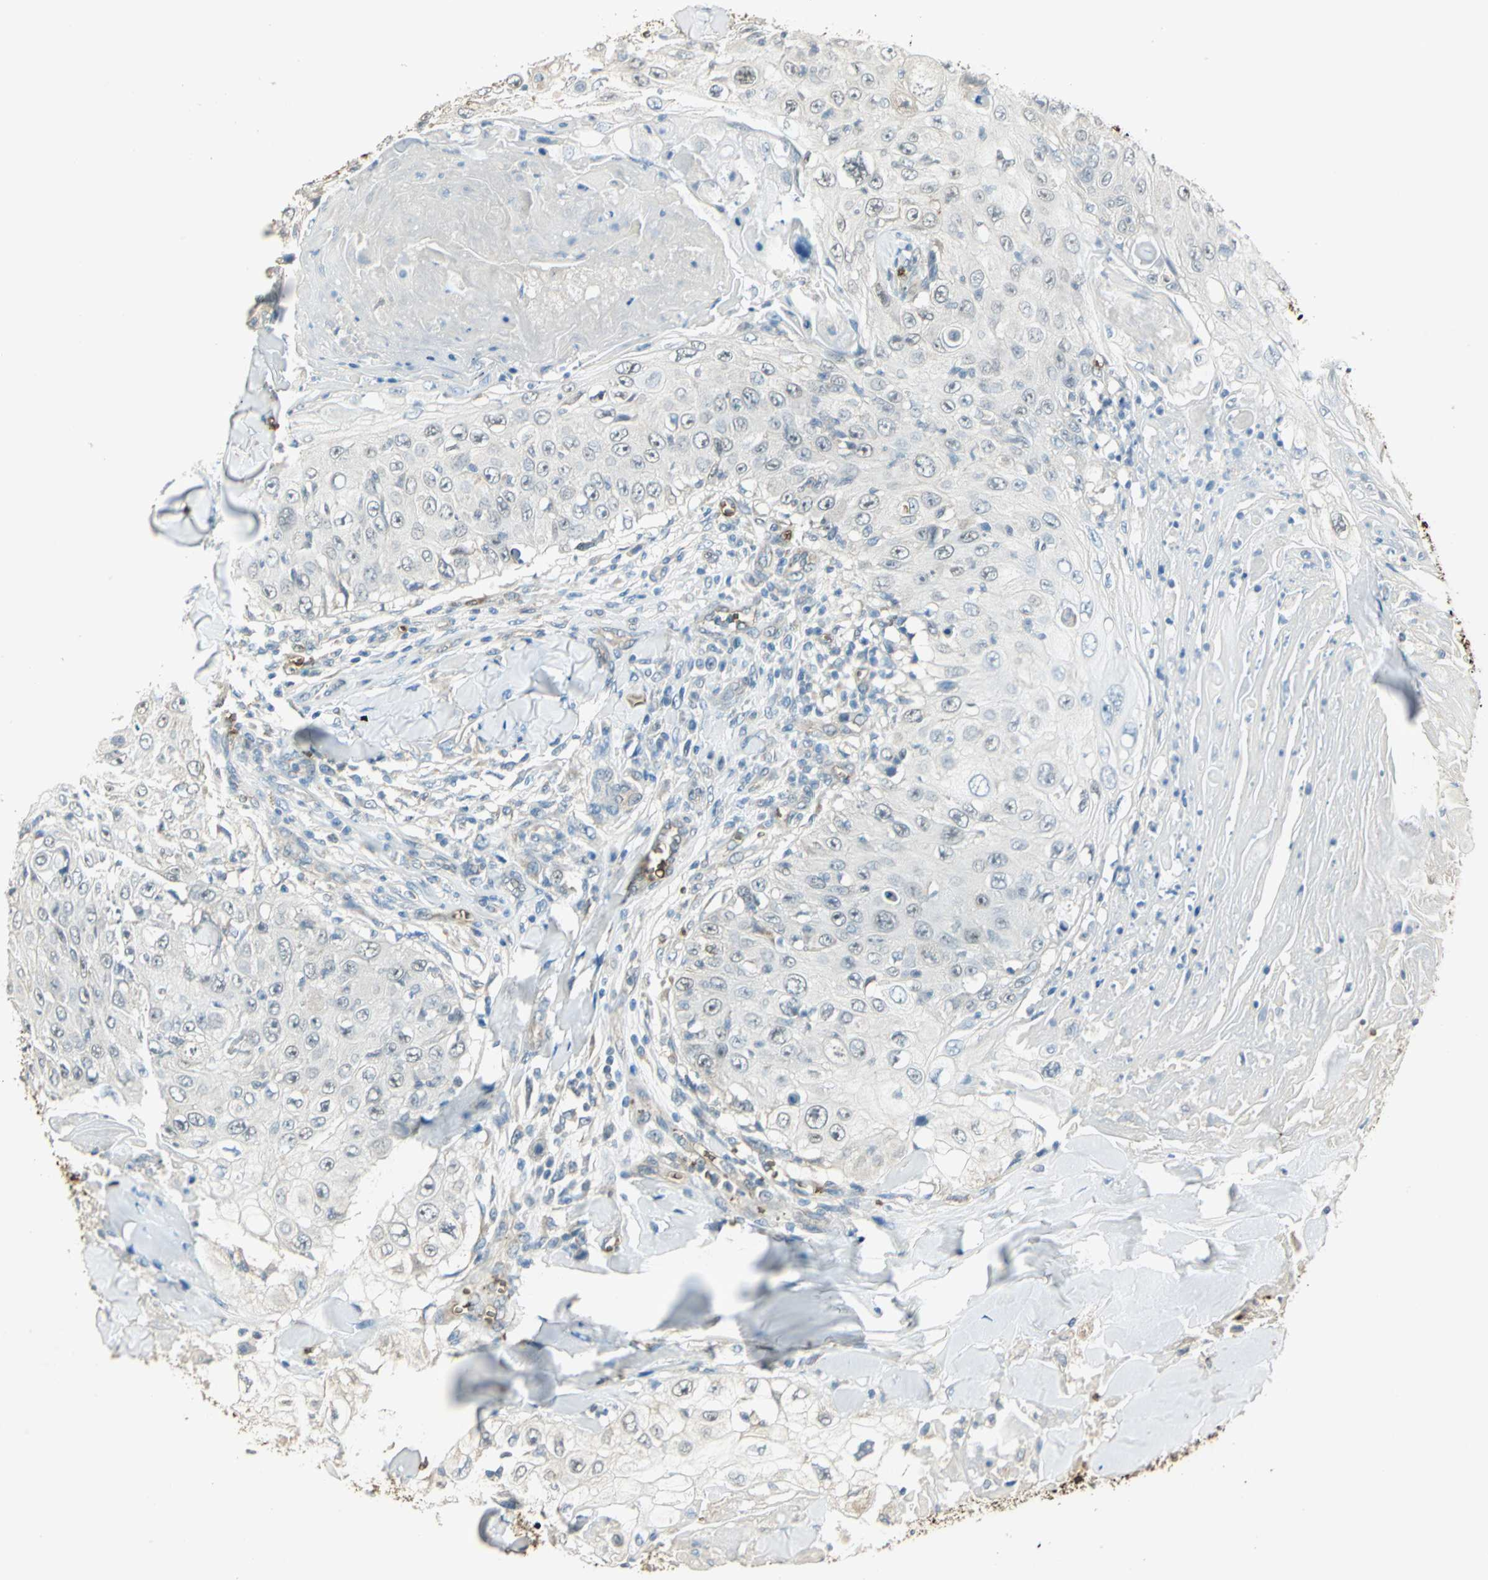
{"staining": {"intensity": "negative", "quantity": "none", "location": "none"}, "tissue": "skin cancer", "cell_type": "Tumor cells", "image_type": "cancer", "snomed": [{"axis": "morphology", "description": "Squamous cell carcinoma, NOS"}, {"axis": "topography", "description": "Skin"}], "caption": "Immunohistochemical staining of skin squamous cell carcinoma reveals no significant staining in tumor cells.", "gene": "DDAH1", "patient": {"sex": "male", "age": 86}}